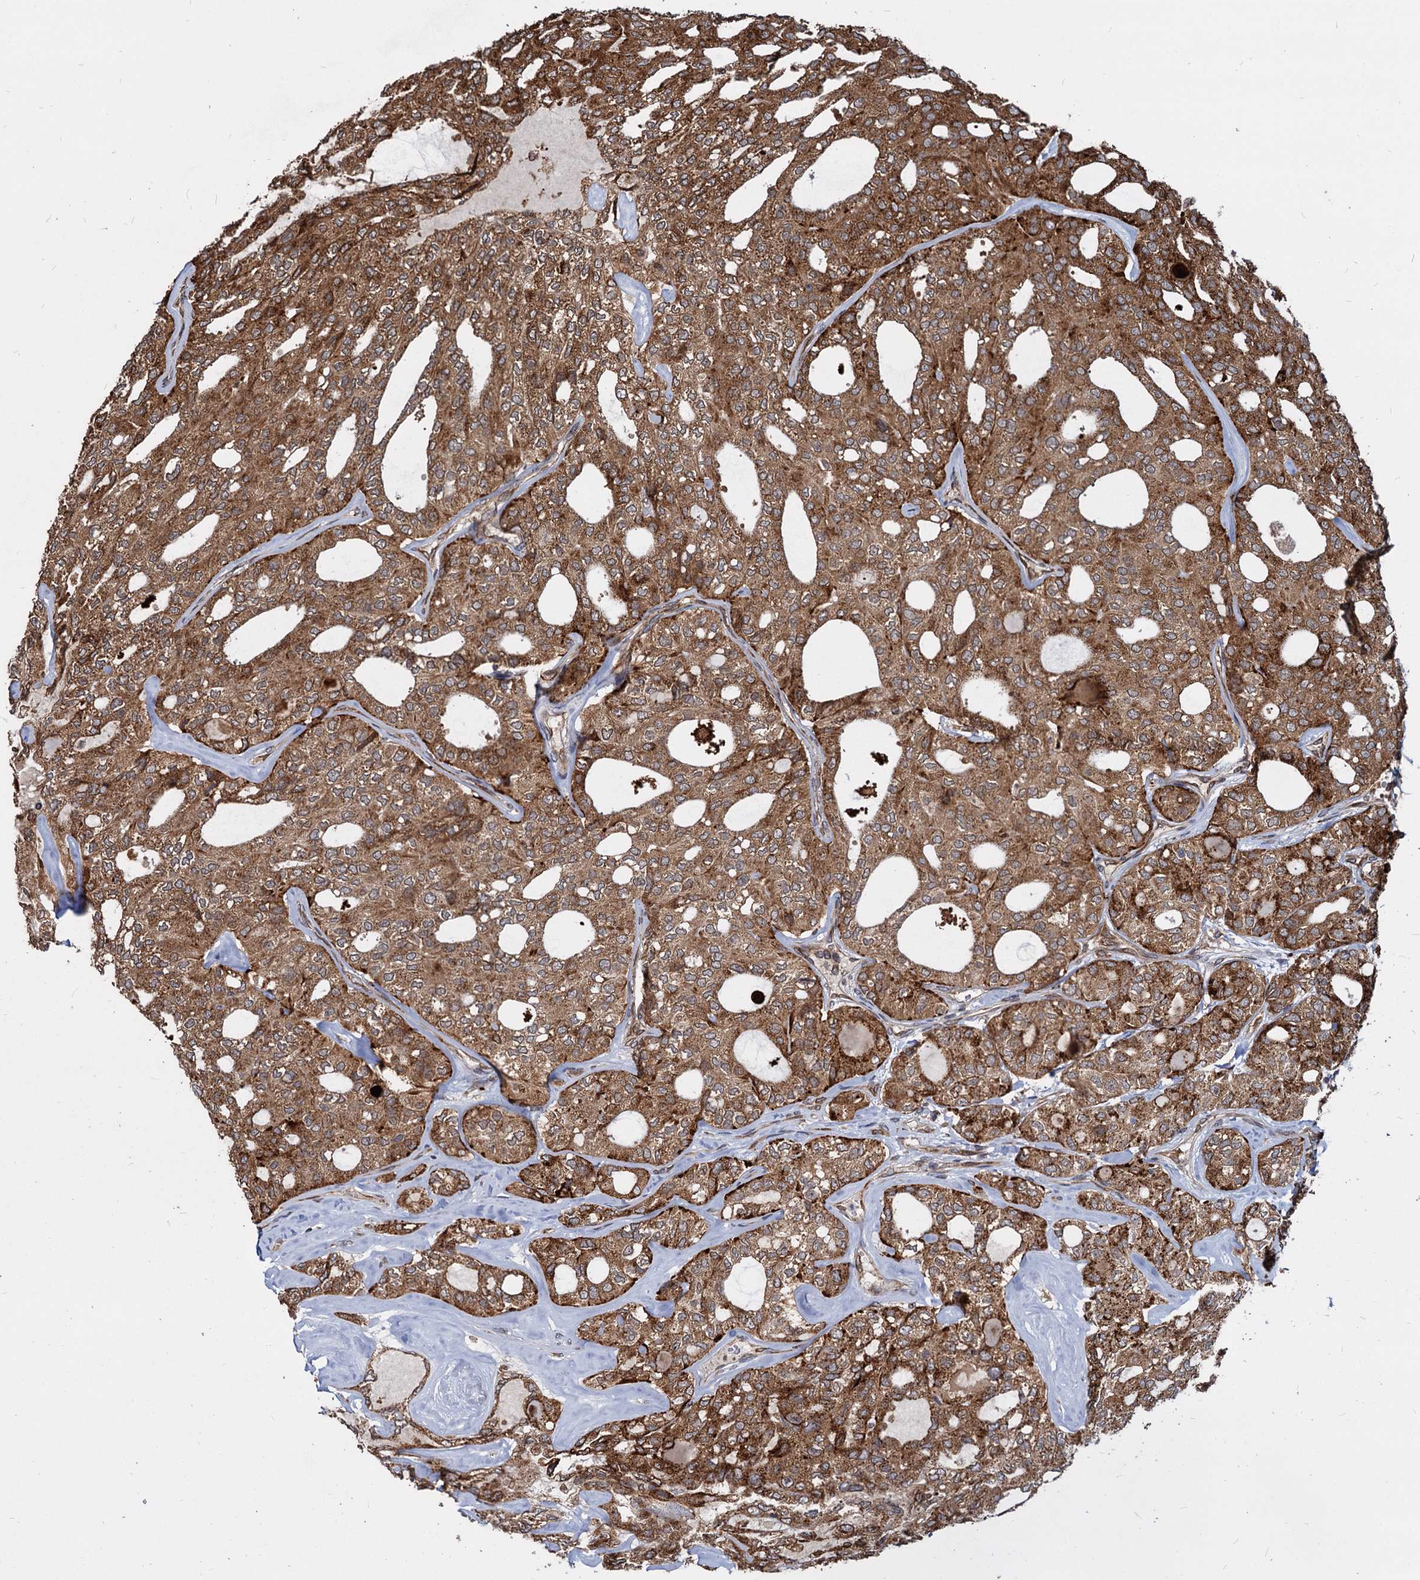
{"staining": {"intensity": "moderate", "quantity": ">75%", "location": "cytoplasmic/membranous"}, "tissue": "thyroid cancer", "cell_type": "Tumor cells", "image_type": "cancer", "snomed": [{"axis": "morphology", "description": "Follicular adenoma carcinoma, NOS"}, {"axis": "topography", "description": "Thyroid gland"}], "caption": "High-power microscopy captured an IHC image of thyroid cancer, revealing moderate cytoplasmic/membranous expression in about >75% of tumor cells. The staining is performed using DAB brown chromogen to label protein expression. The nuclei are counter-stained blue using hematoxylin.", "gene": "SAAL1", "patient": {"sex": "male", "age": 75}}